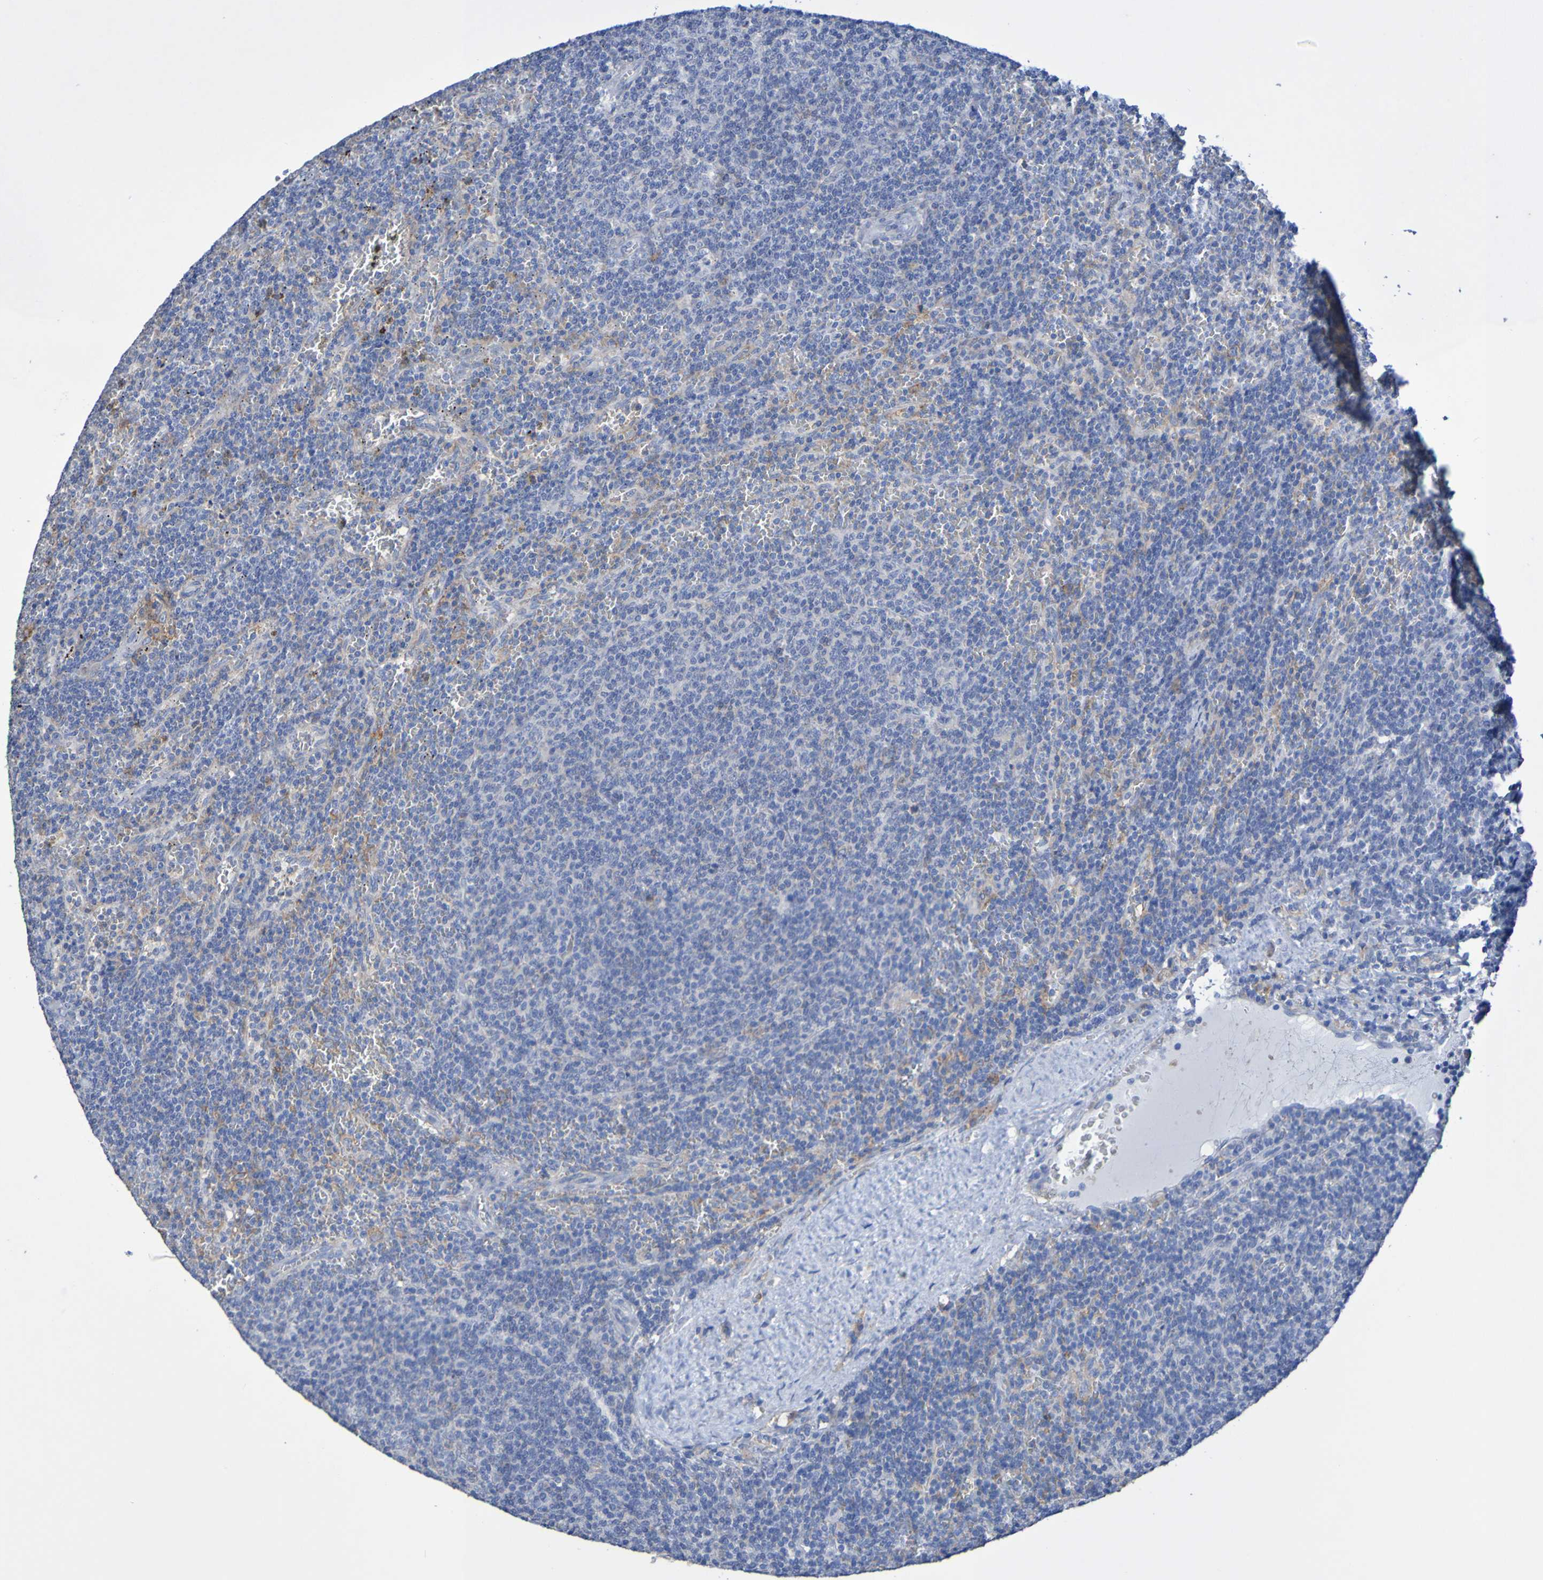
{"staining": {"intensity": "negative", "quantity": "none", "location": "none"}, "tissue": "lymphoma", "cell_type": "Tumor cells", "image_type": "cancer", "snomed": [{"axis": "morphology", "description": "Malignant lymphoma, non-Hodgkin's type, Low grade"}, {"axis": "topography", "description": "Spleen"}], "caption": "A high-resolution micrograph shows immunohistochemistry (IHC) staining of malignant lymphoma, non-Hodgkin's type (low-grade), which reveals no significant expression in tumor cells.", "gene": "SLC3A2", "patient": {"sex": "female", "age": 50}}